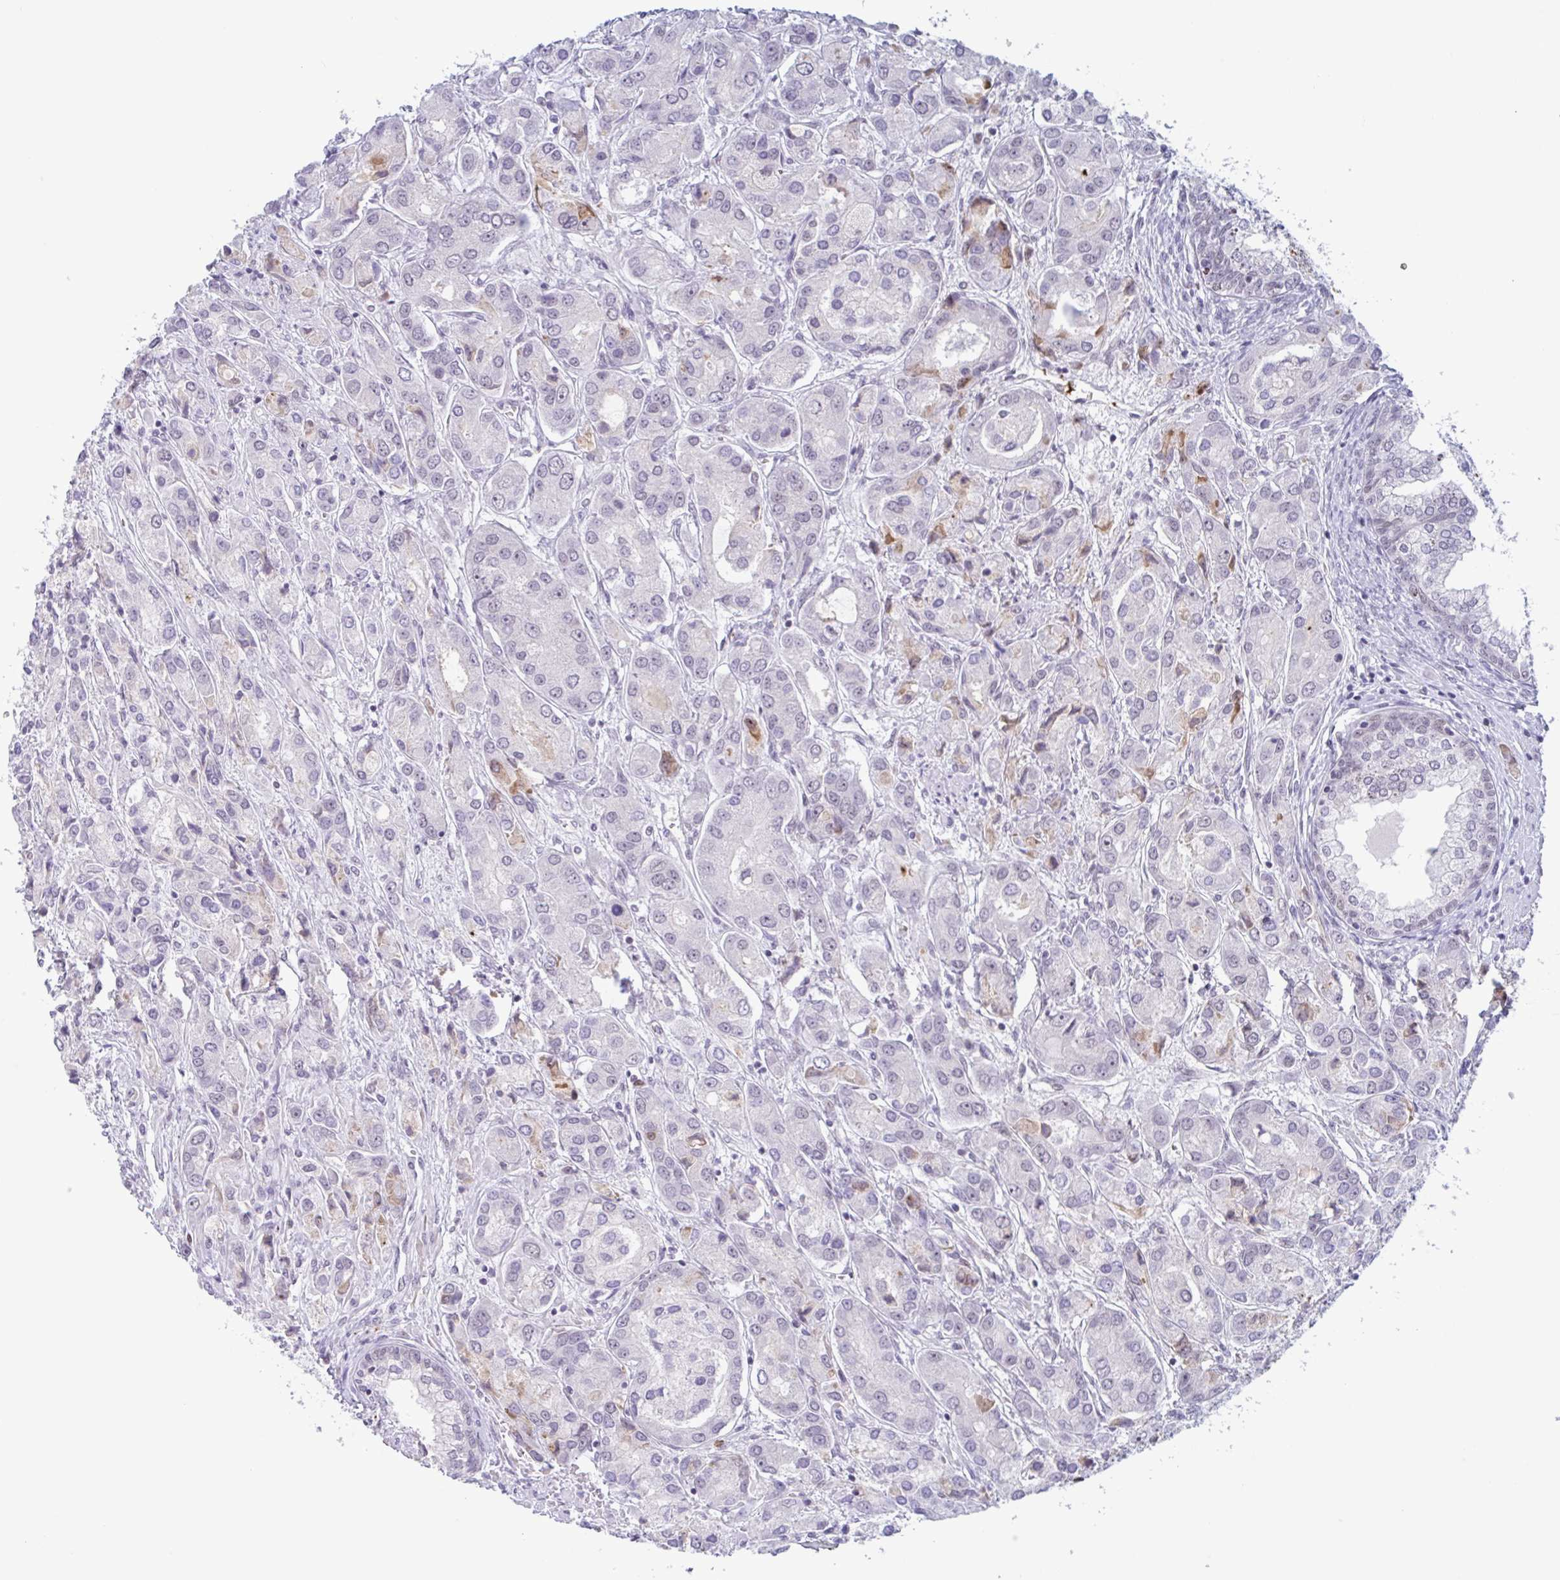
{"staining": {"intensity": "negative", "quantity": "none", "location": "none"}, "tissue": "prostate cancer", "cell_type": "Tumor cells", "image_type": "cancer", "snomed": [{"axis": "morphology", "description": "Adenocarcinoma, High grade"}, {"axis": "topography", "description": "Prostate"}], "caption": "Histopathology image shows no protein staining in tumor cells of adenocarcinoma (high-grade) (prostate) tissue.", "gene": "PLG", "patient": {"sex": "male", "age": 67}}